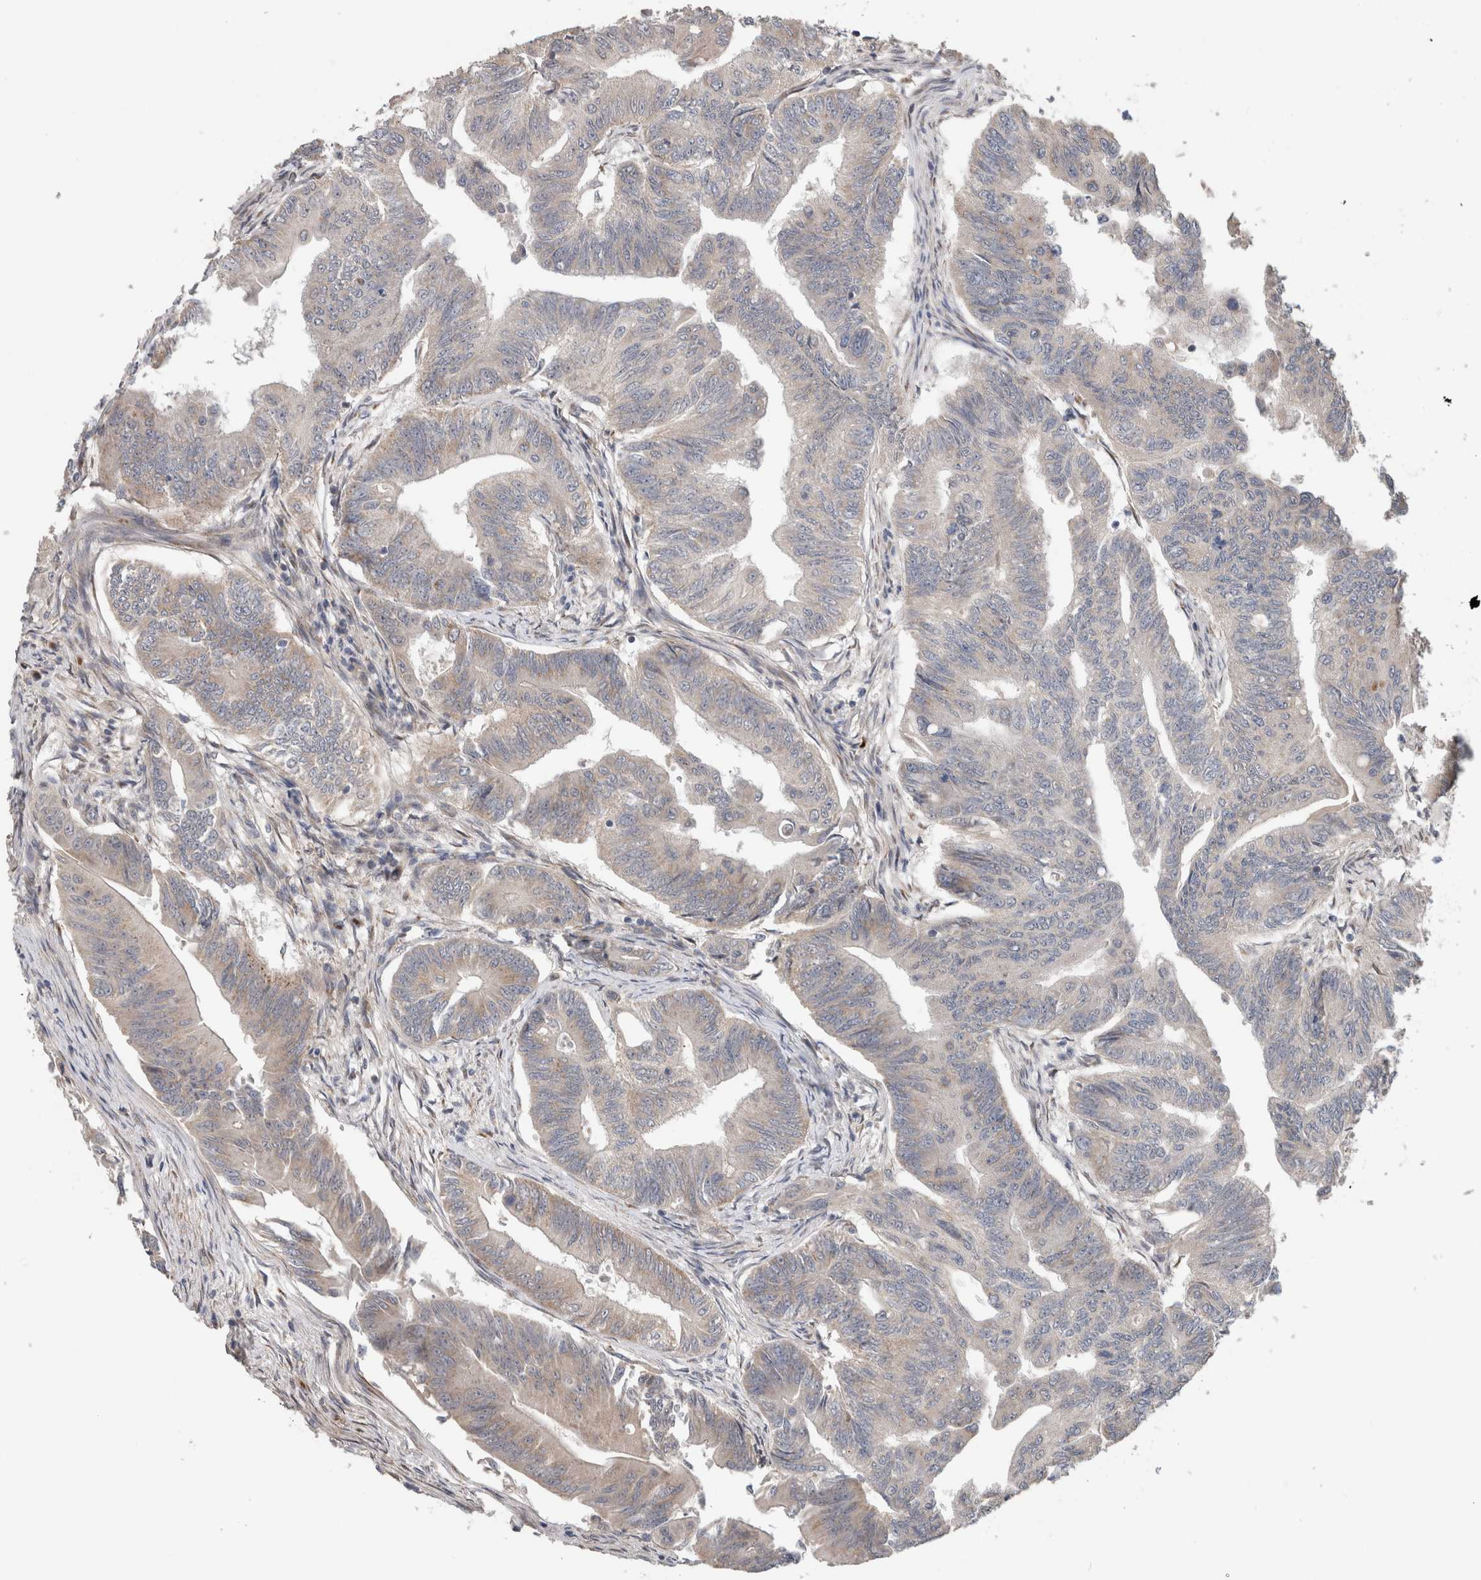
{"staining": {"intensity": "weak", "quantity": "<25%", "location": "cytoplasmic/membranous"}, "tissue": "colorectal cancer", "cell_type": "Tumor cells", "image_type": "cancer", "snomed": [{"axis": "morphology", "description": "Adenoma, NOS"}, {"axis": "morphology", "description": "Adenocarcinoma, NOS"}, {"axis": "topography", "description": "Colon"}], "caption": "The histopathology image exhibits no staining of tumor cells in colorectal cancer. Nuclei are stained in blue.", "gene": "TRIM5", "patient": {"sex": "male", "age": 79}}